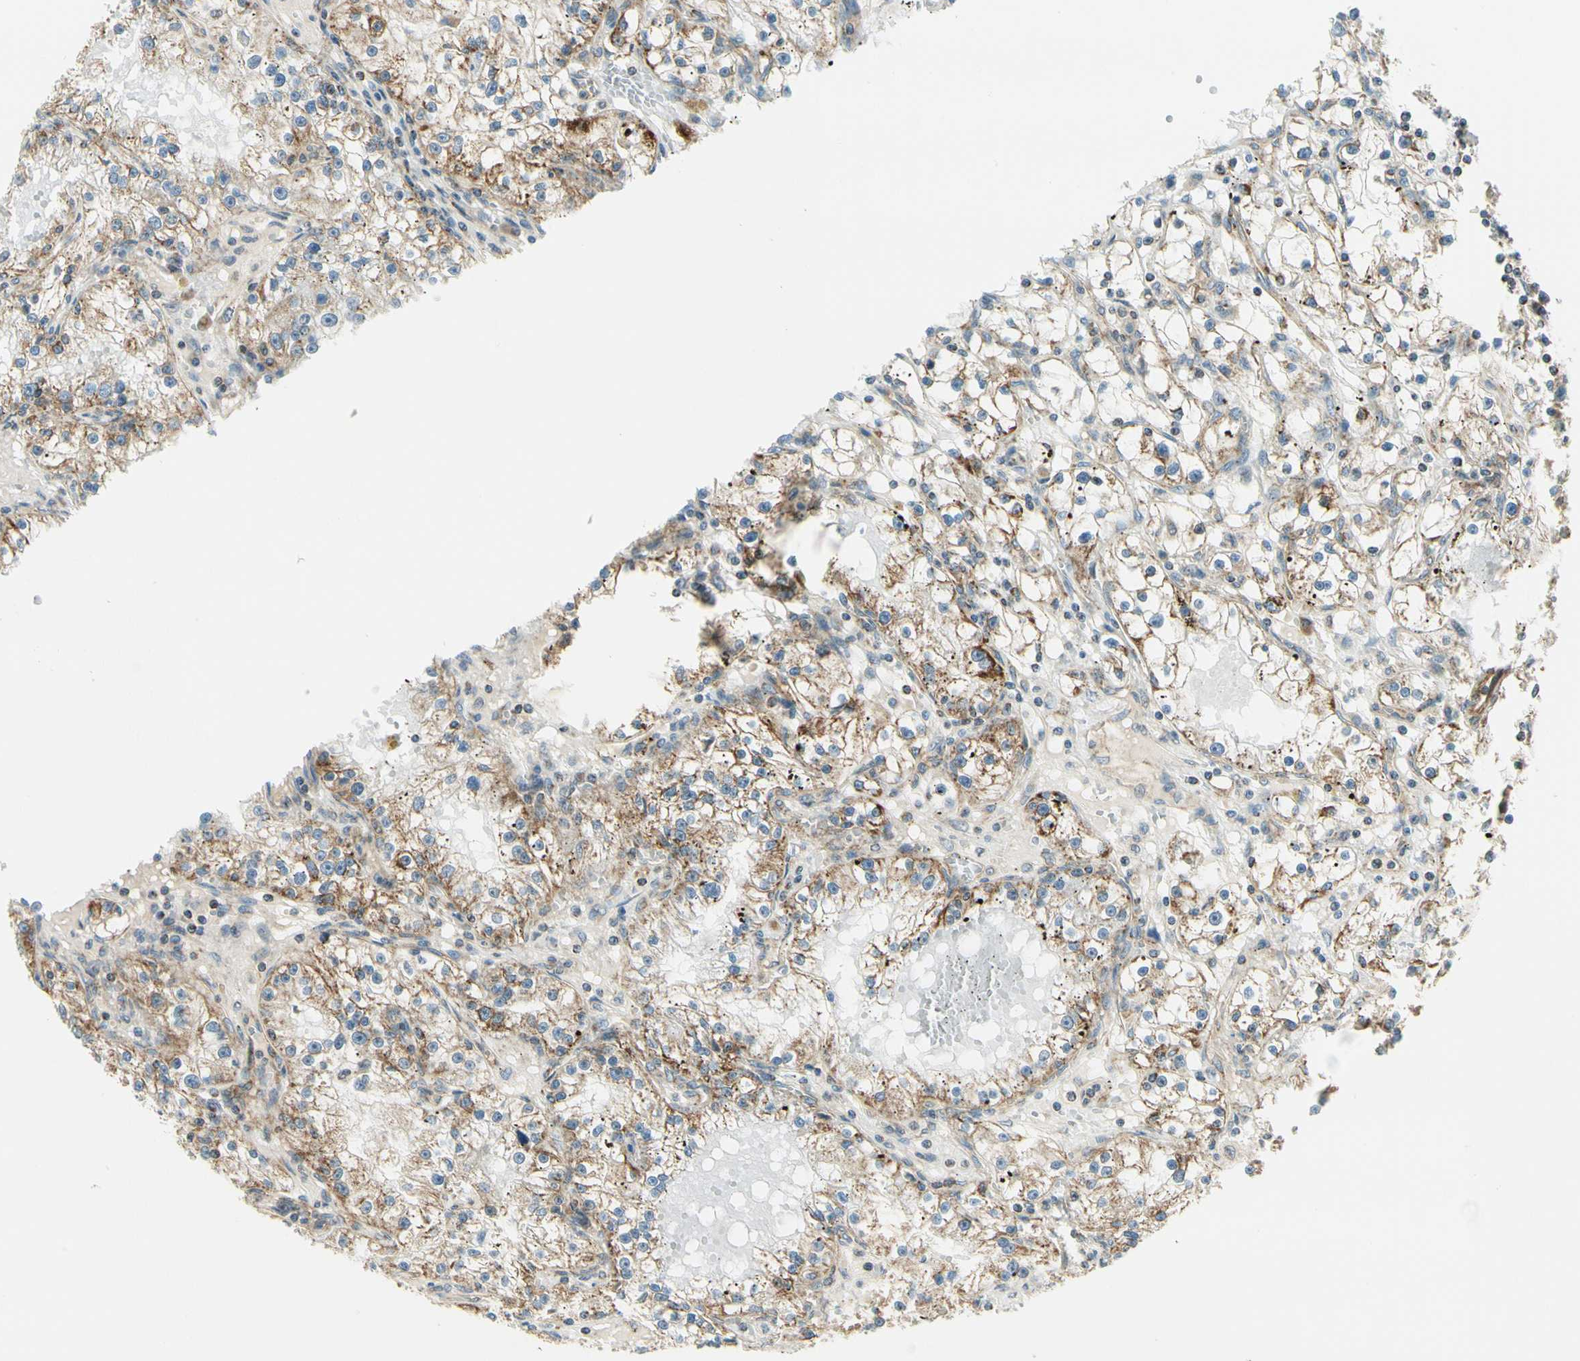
{"staining": {"intensity": "moderate", "quantity": "25%-75%", "location": "cytoplasmic/membranous"}, "tissue": "renal cancer", "cell_type": "Tumor cells", "image_type": "cancer", "snomed": [{"axis": "morphology", "description": "Adenocarcinoma, NOS"}, {"axis": "topography", "description": "Kidney"}], "caption": "High-power microscopy captured an immunohistochemistry micrograph of renal cancer (adenocarcinoma), revealing moderate cytoplasmic/membranous positivity in about 25%-75% of tumor cells. (DAB = brown stain, brightfield microscopy at high magnification).", "gene": "EPHB3", "patient": {"sex": "male", "age": 56}}